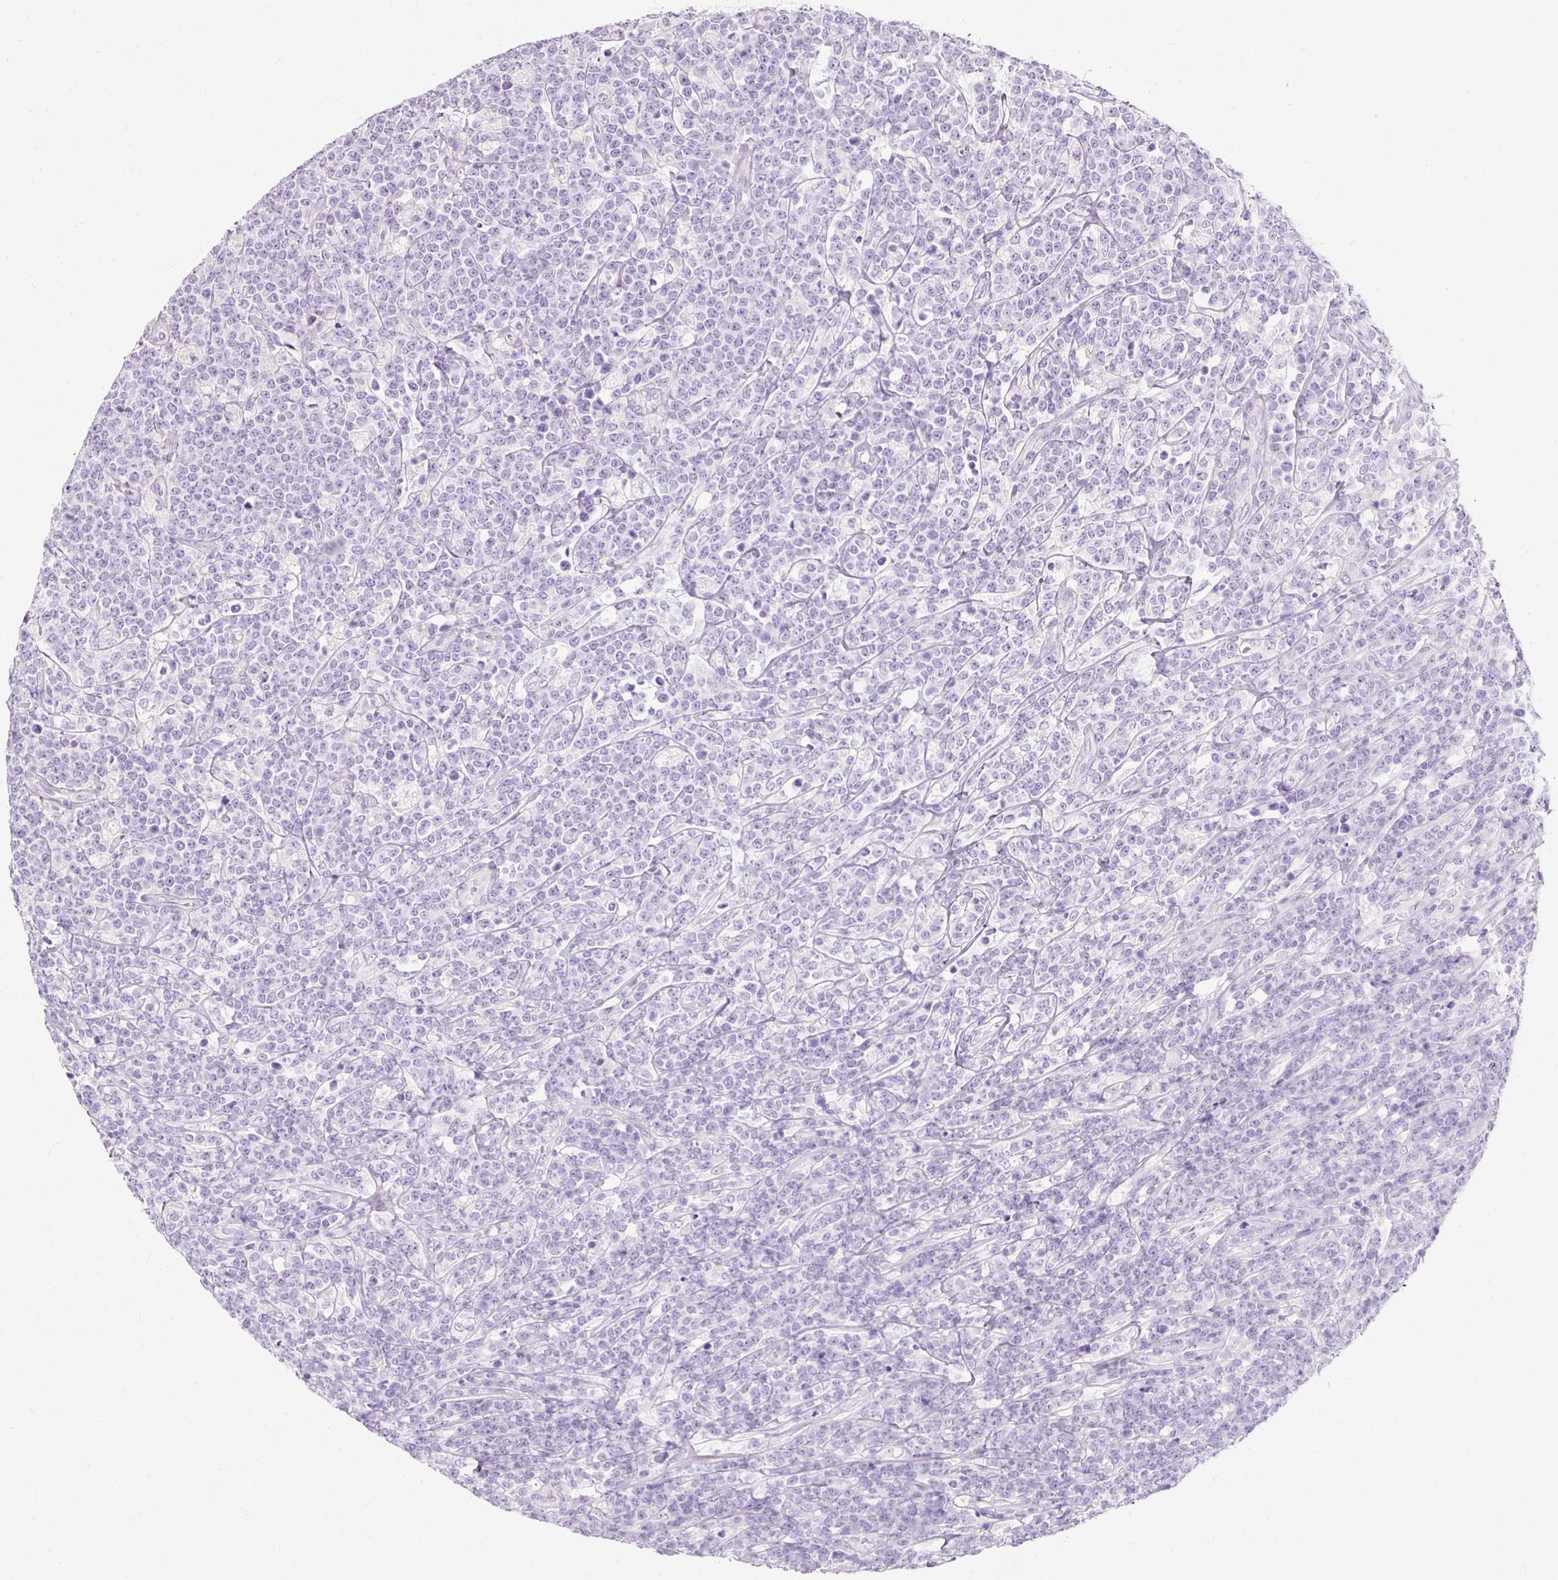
{"staining": {"intensity": "negative", "quantity": "none", "location": "none"}, "tissue": "lymphoma", "cell_type": "Tumor cells", "image_type": "cancer", "snomed": [{"axis": "morphology", "description": "Malignant lymphoma, non-Hodgkin's type, High grade"}, {"axis": "topography", "description": "Small intestine"}], "caption": "IHC of human high-grade malignant lymphoma, non-Hodgkin's type exhibits no staining in tumor cells.", "gene": "TMEM213", "patient": {"sex": "male", "age": 8}}